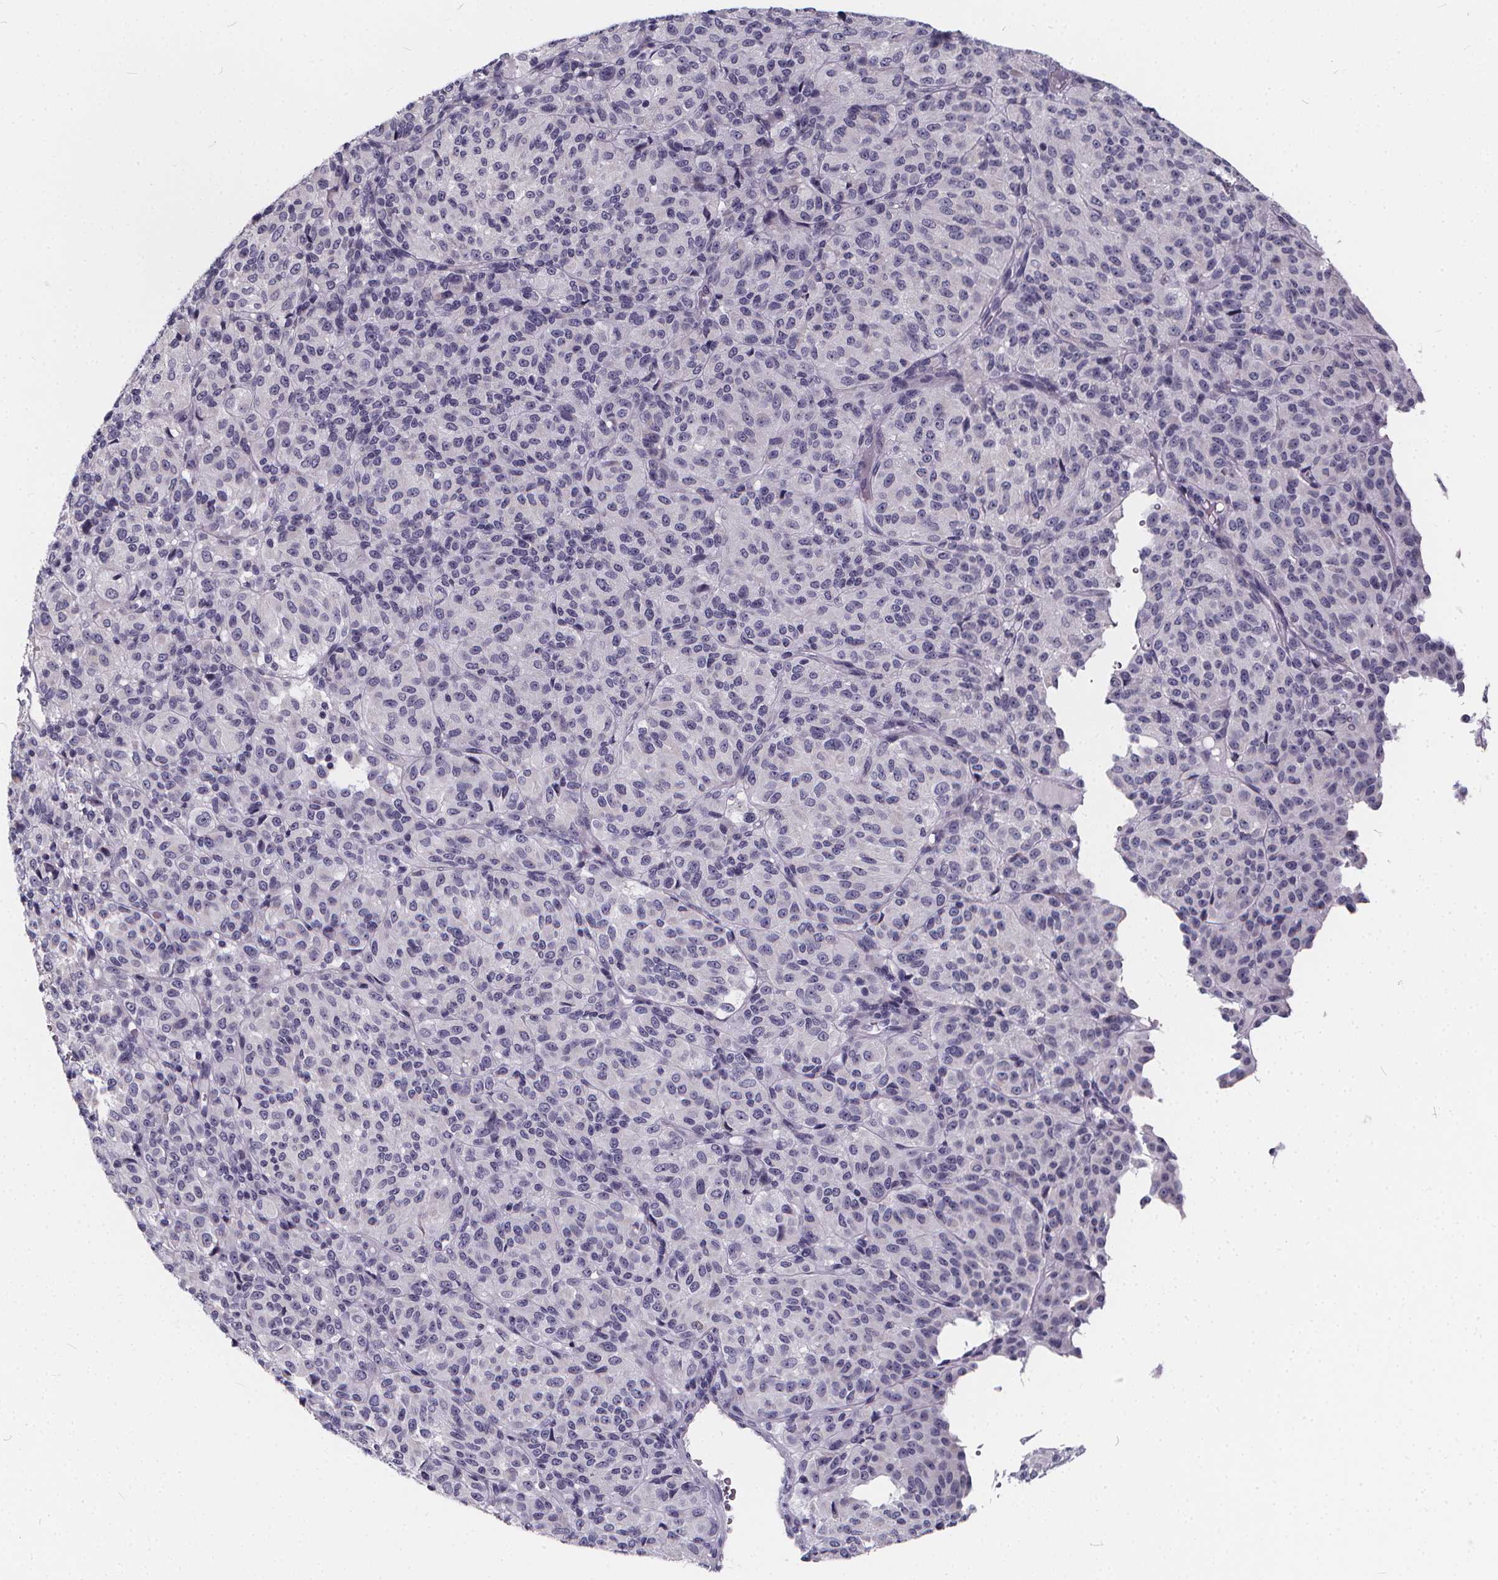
{"staining": {"intensity": "negative", "quantity": "none", "location": "none"}, "tissue": "melanoma", "cell_type": "Tumor cells", "image_type": "cancer", "snomed": [{"axis": "morphology", "description": "Malignant melanoma, Metastatic site"}, {"axis": "topography", "description": "Brain"}], "caption": "This micrograph is of malignant melanoma (metastatic site) stained with IHC to label a protein in brown with the nuclei are counter-stained blue. There is no expression in tumor cells.", "gene": "SPEF2", "patient": {"sex": "female", "age": 56}}